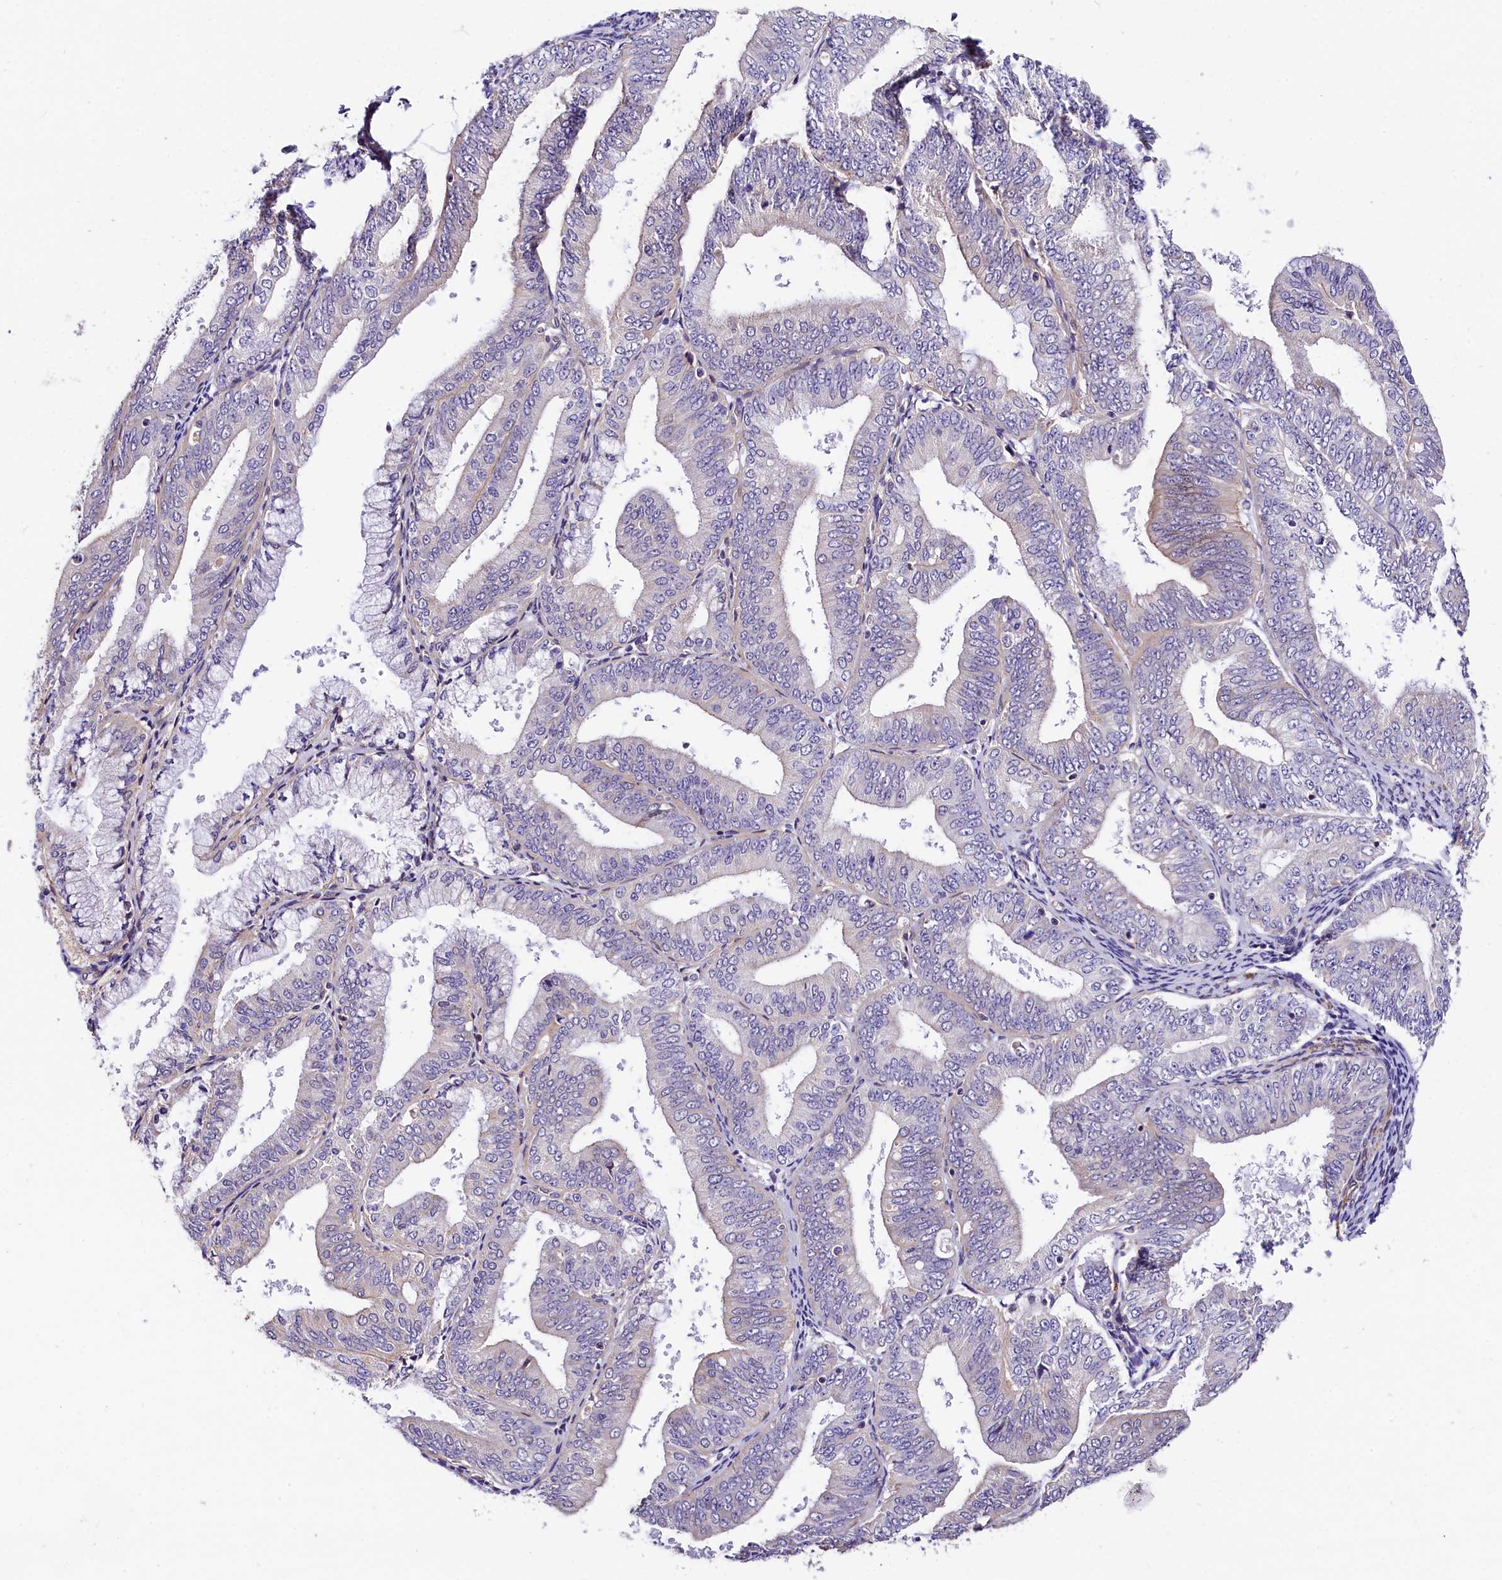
{"staining": {"intensity": "negative", "quantity": "none", "location": "none"}, "tissue": "endometrial cancer", "cell_type": "Tumor cells", "image_type": "cancer", "snomed": [{"axis": "morphology", "description": "Adenocarcinoma, NOS"}, {"axis": "topography", "description": "Endometrium"}], "caption": "This is a micrograph of immunohistochemistry staining of endometrial adenocarcinoma, which shows no expression in tumor cells.", "gene": "ACAA2", "patient": {"sex": "female", "age": 63}}